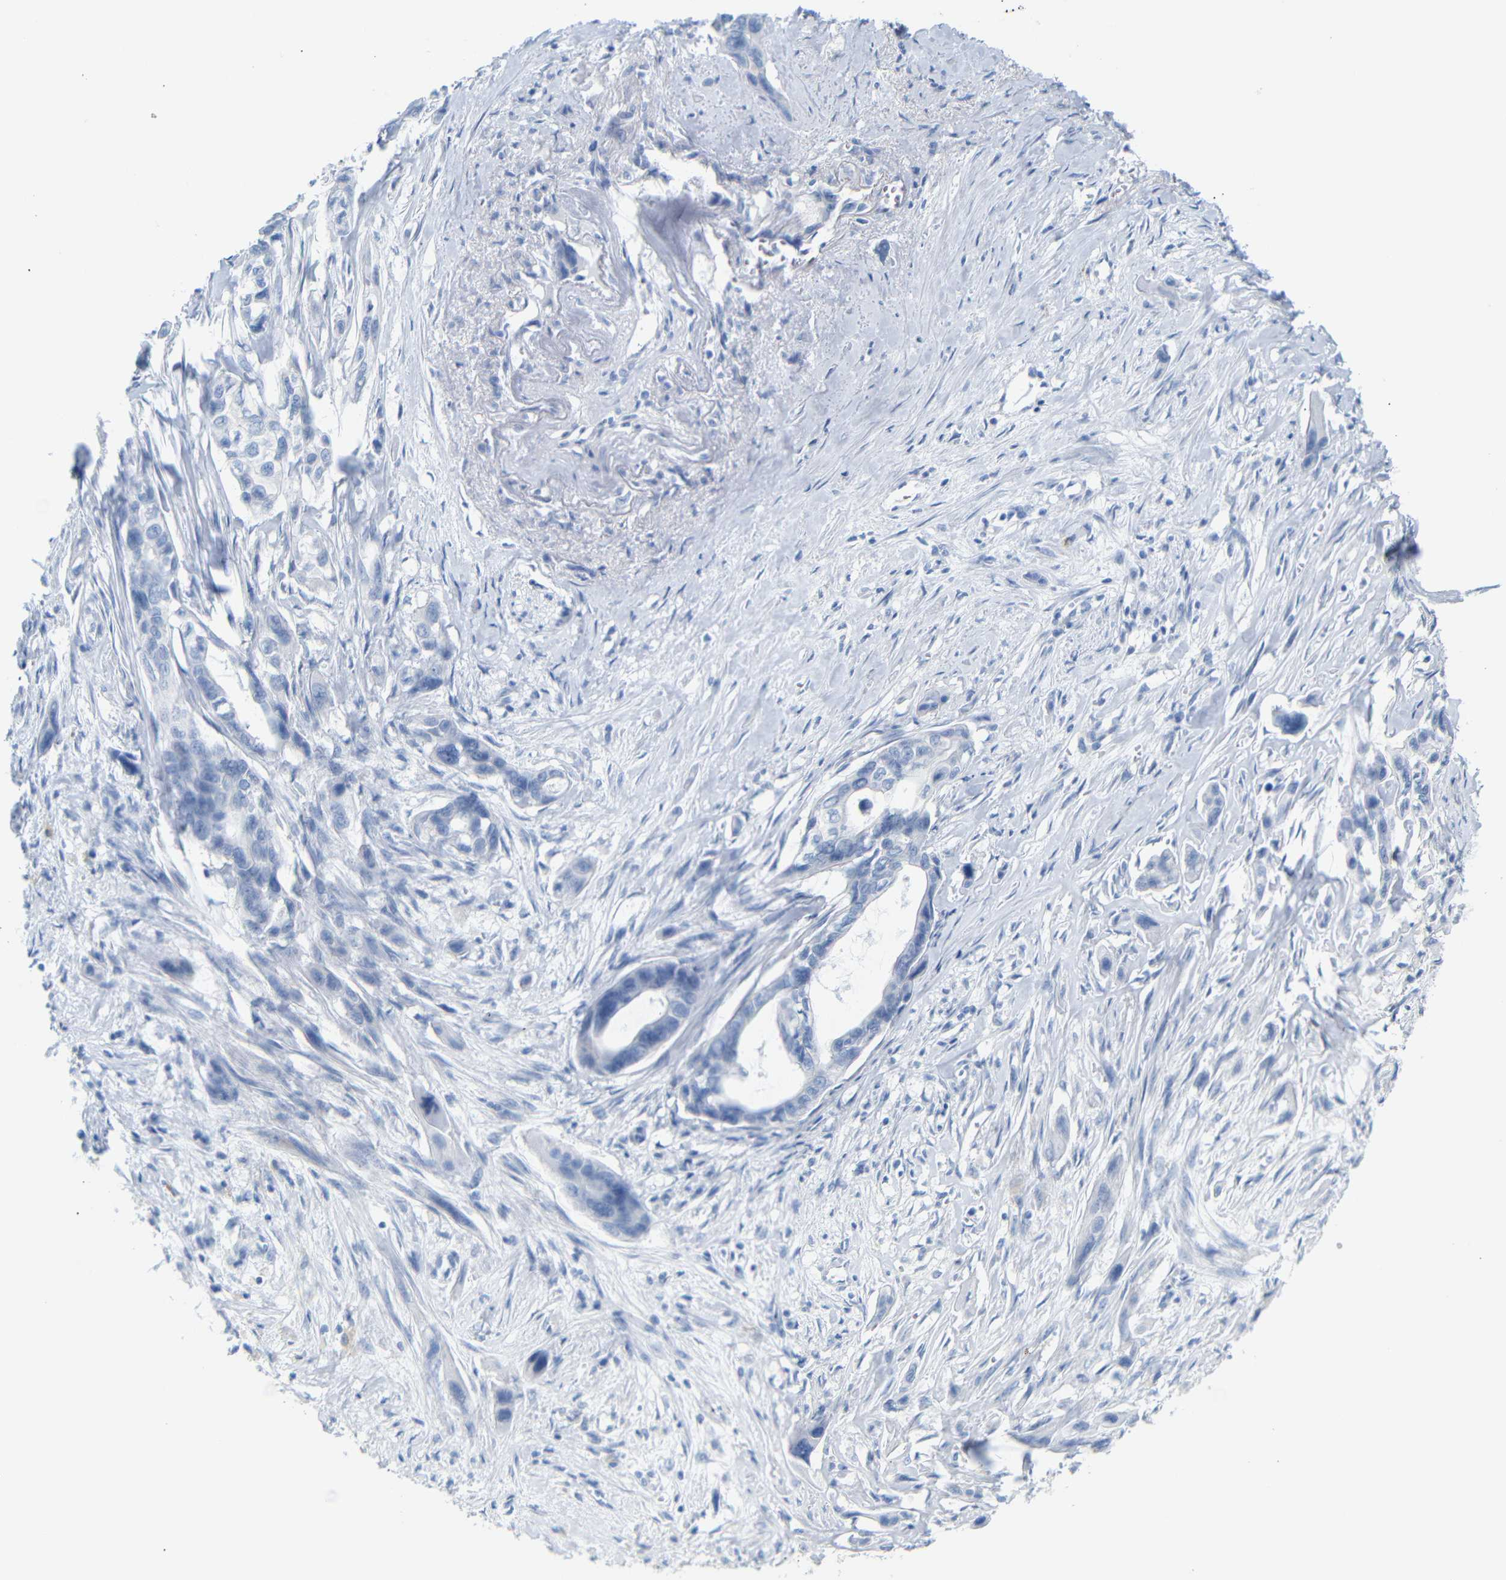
{"staining": {"intensity": "negative", "quantity": "none", "location": "none"}, "tissue": "pancreatic cancer", "cell_type": "Tumor cells", "image_type": "cancer", "snomed": [{"axis": "morphology", "description": "Adenocarcinoma, NOS"}, {"axis": "topography", "description": "Pancreas"}], "caption": "Pancreatic adenocarcinoma was stained to show a protein in brown. There is no significant positivity in tumor cells.", "gene": "FCRL1", "patient": {"sex": "male", "age": 73}}